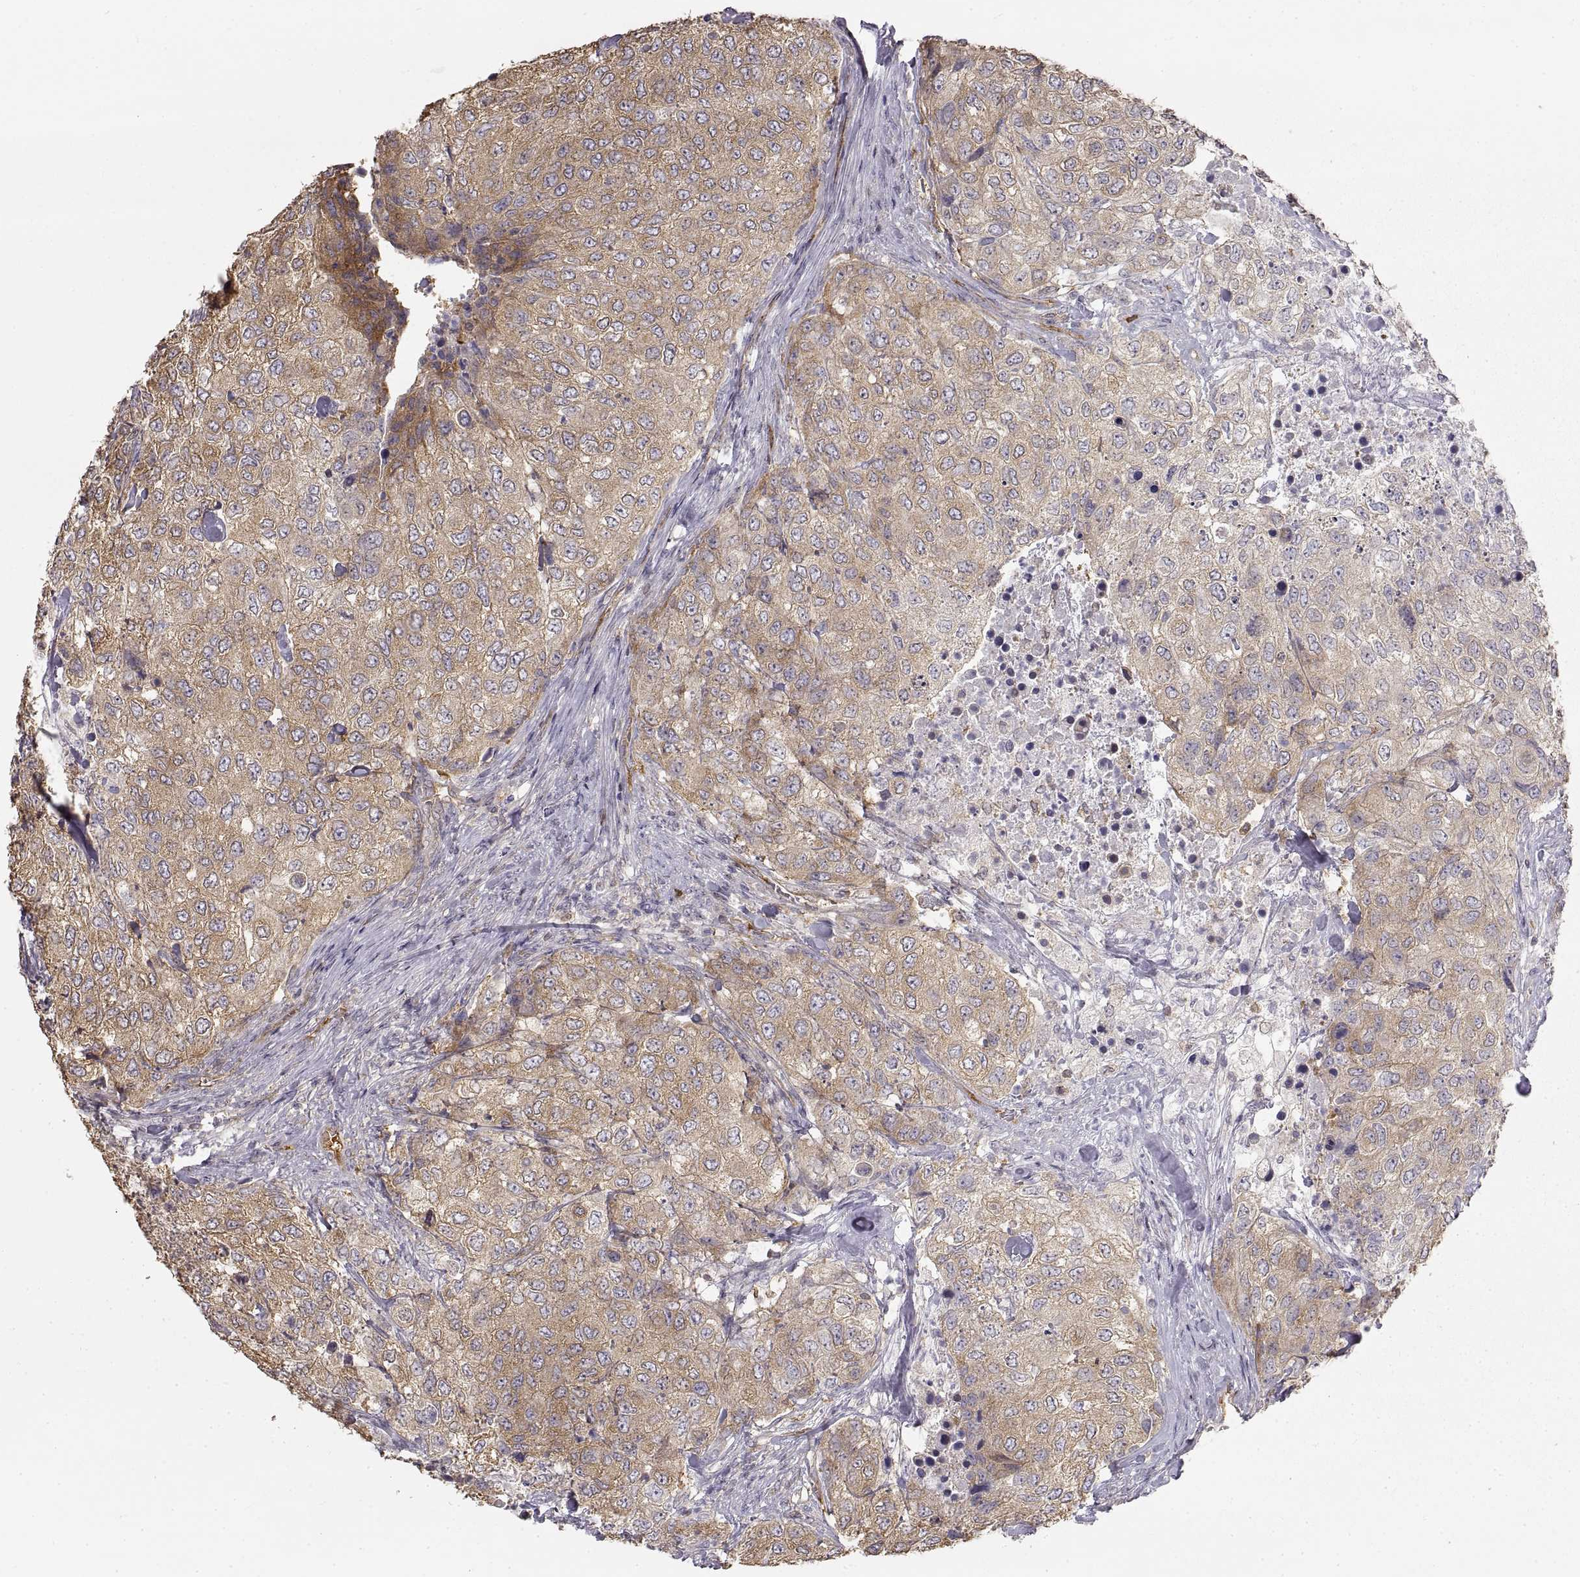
{"staining": {"intensity": "moderate", "quantity": "<25%", "location": "cytoplasmic/membranous"}, "tissue": "urothelial cancer", "cell_type": "Tumor cells", "image_type": "cancer", "snomed": [{"axis": "morphology", "description": "Urothelial carcinoma, High grade"}, {"axis": "topography", "description": "Urinary bladder"}], "caption": "A brown stain highlights moderate cytoplasmic/membranous positivity of a protein in human urothelial cancer tumor cells.", "gene": "HSP90AB1", "patient": {"sex": "female", "age": 78}}